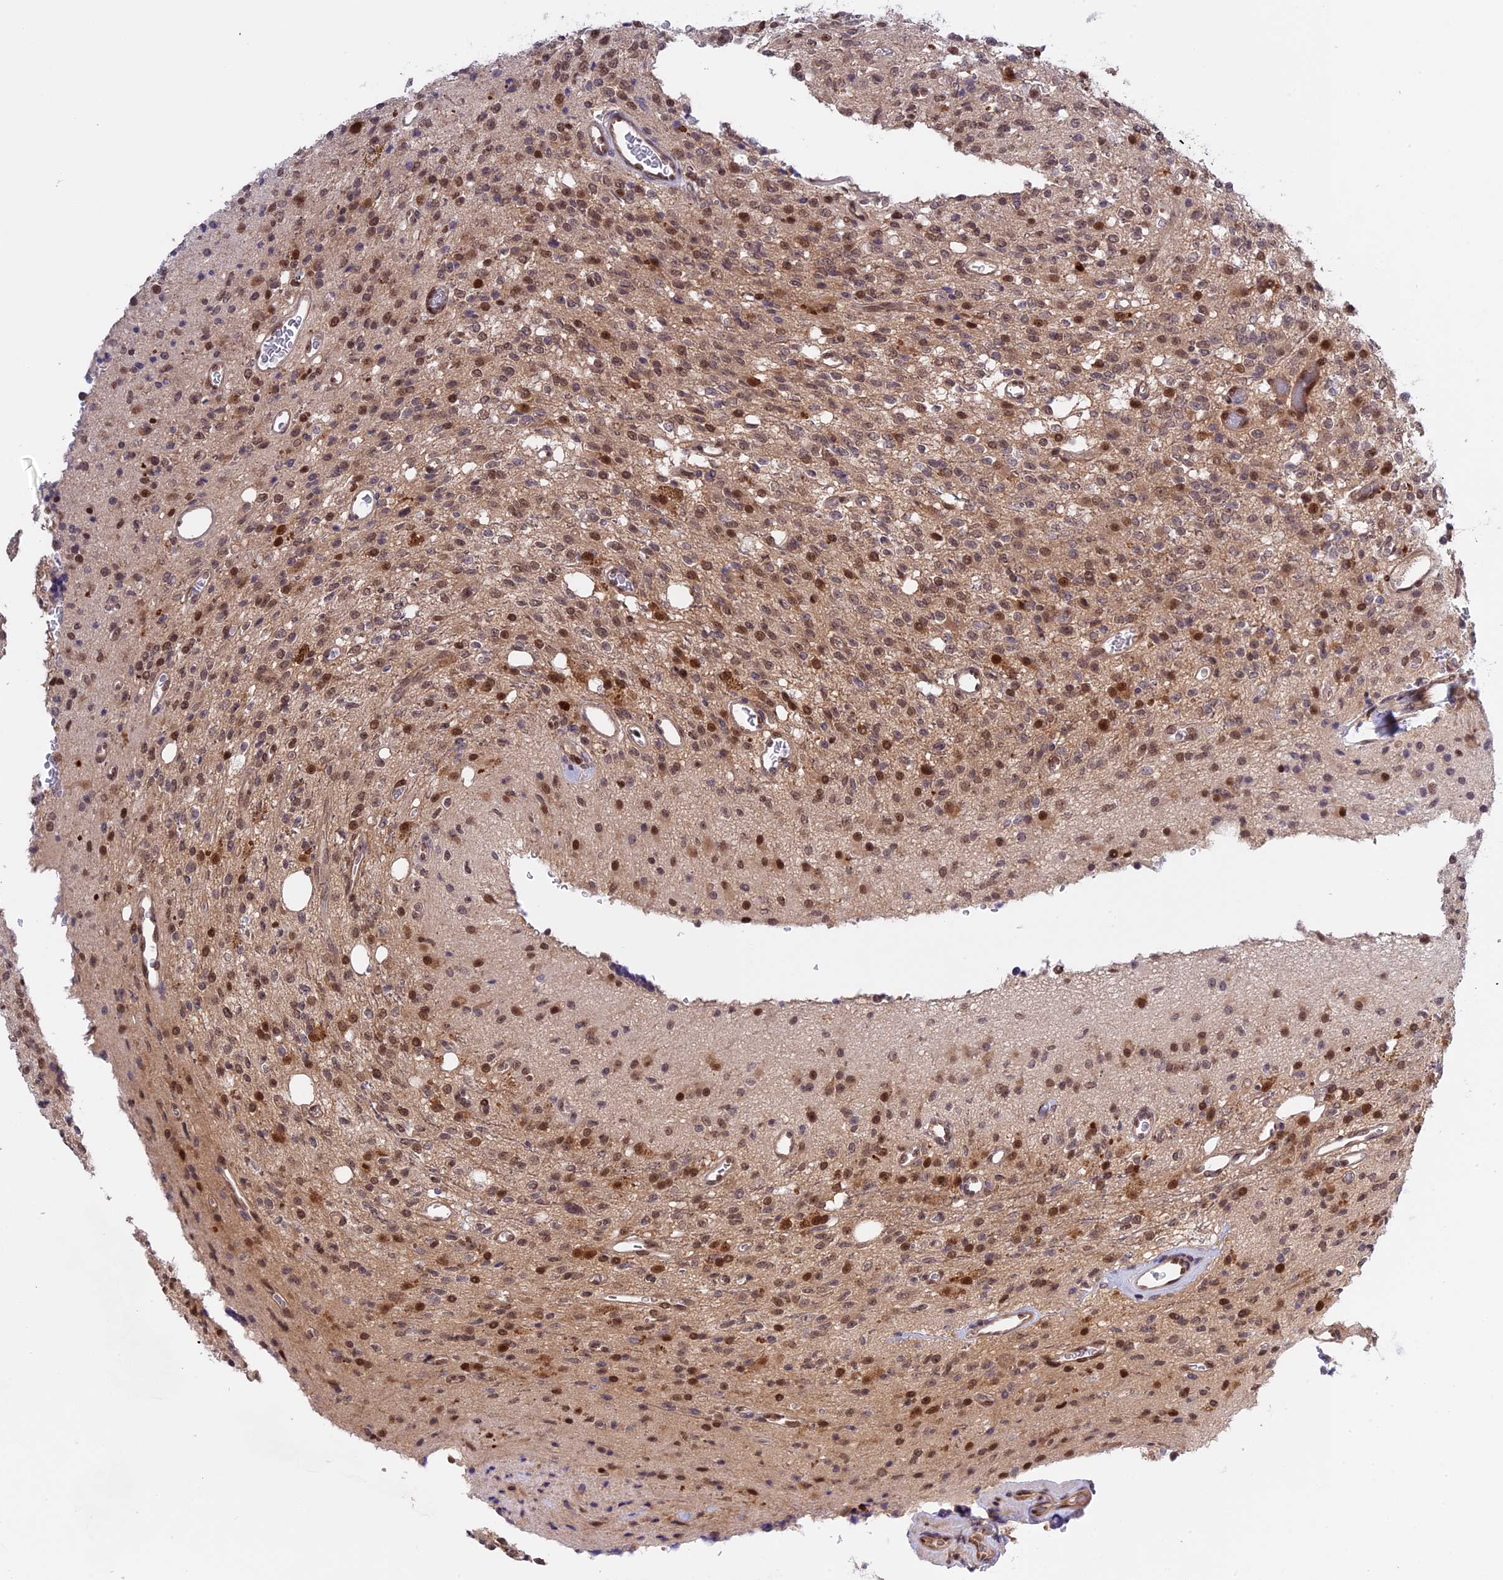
{"staining": {"intensity": "moderate", "quantity": "25%-75%", "location": "nuclear"}, "tissue": "glioma", "cell_type": "Tumor cells", "image_type": "cancer", "snomed": [{"axis": "morphology", "description": "Glioma, malignant, High grade"}, {"axis": "topography", "description": "Brain"}], "caption": "Moderate nuclear positivity is appreciated in about 25%-75% of tumor cells in glioma.", "gene": "ZNF428", "patient": {"sex": "male", "age": 34}}